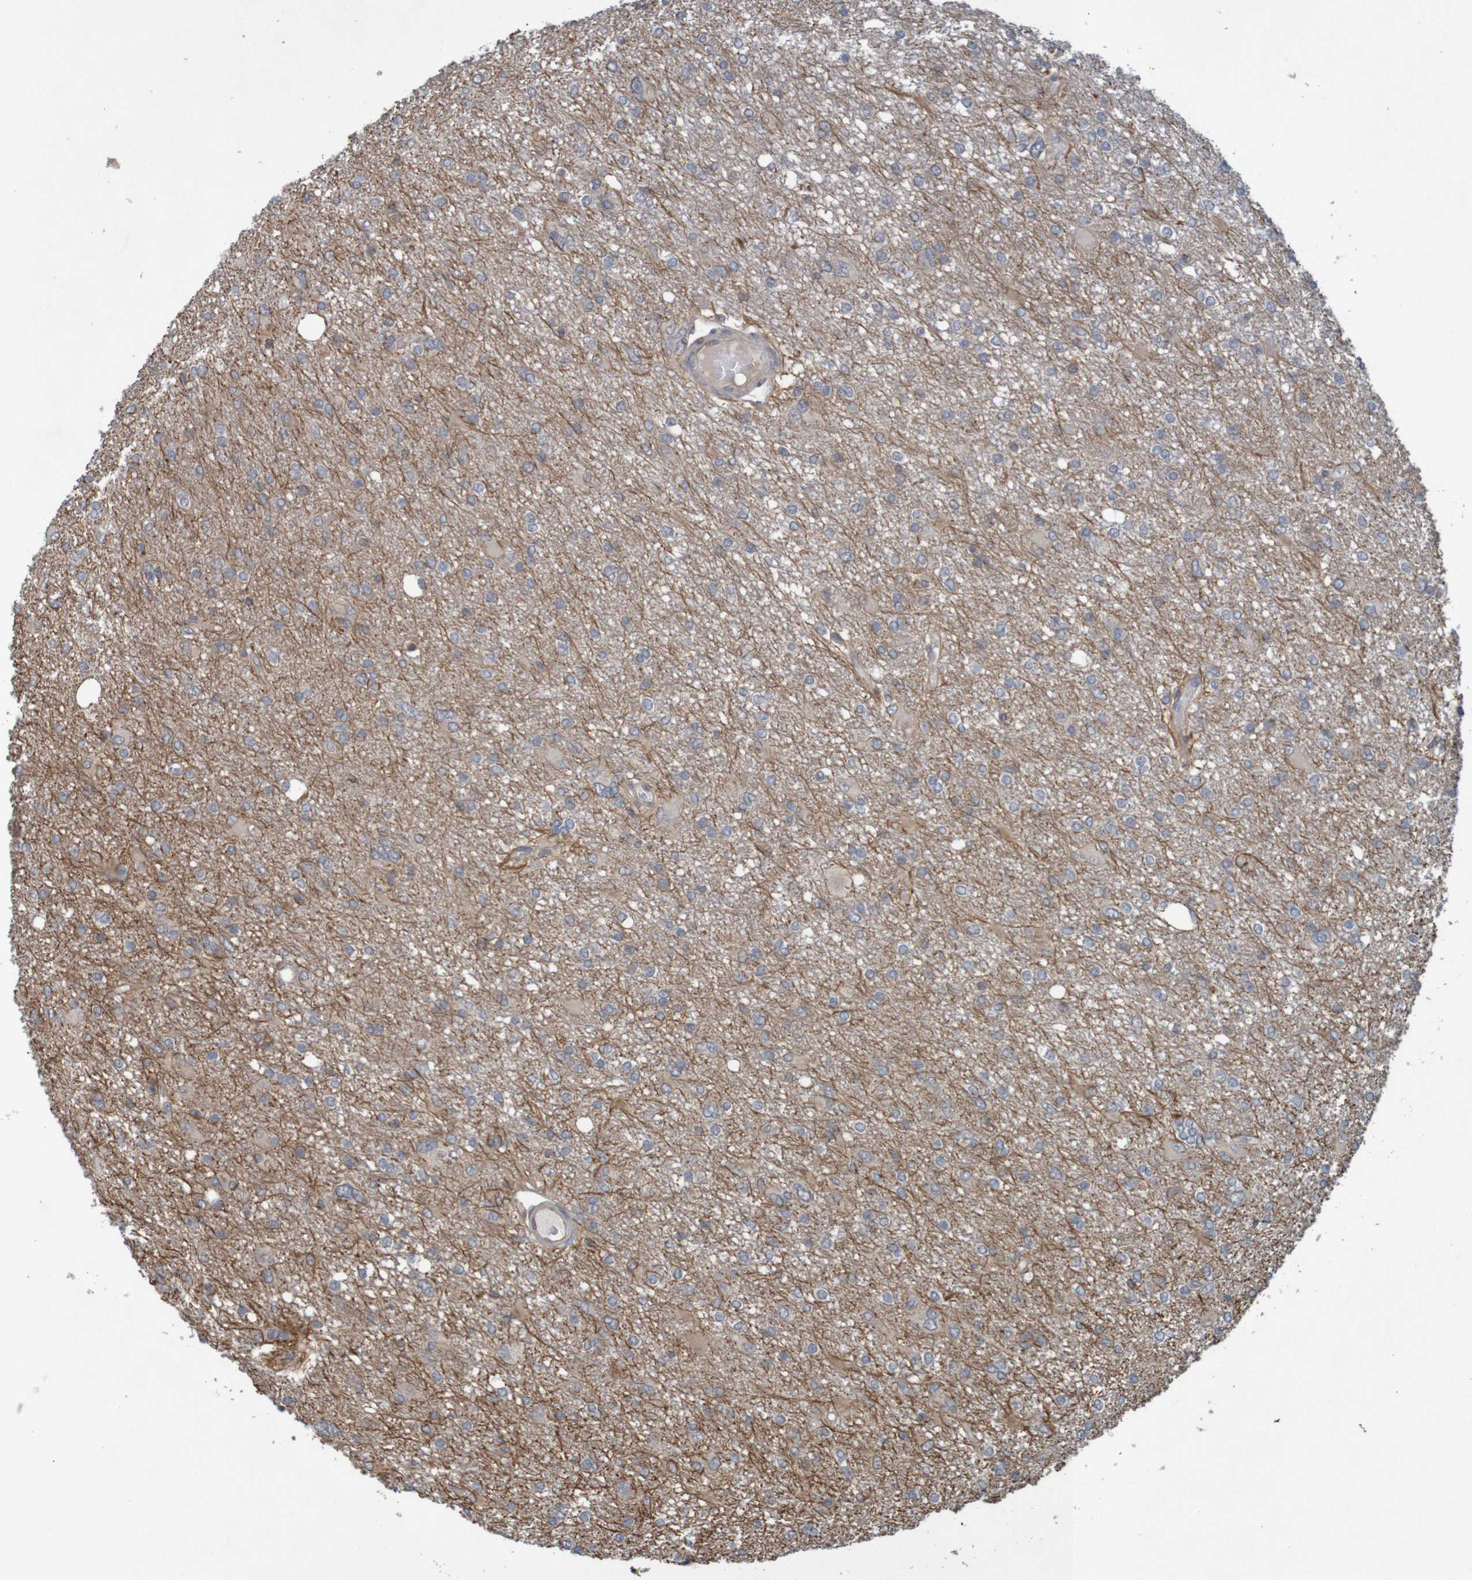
{"staining": {"intensity": "weak", "quantity": "<25%", "location": "cytoplasmic/membranous"}, "tissue": "glioma", "cell_type": "Tumor cells", "image_type": "cancer", "snomed": [{"axis": "morphology", "description": "Glioma, malignant, High grade"}, {"axis": "topography", "description": "Brain"}], "caption": "Tumor cells are negative for protein expression in human glioma.", "gene": "ARHGEF11", "patient": {"sex": "female", "age": 59}}